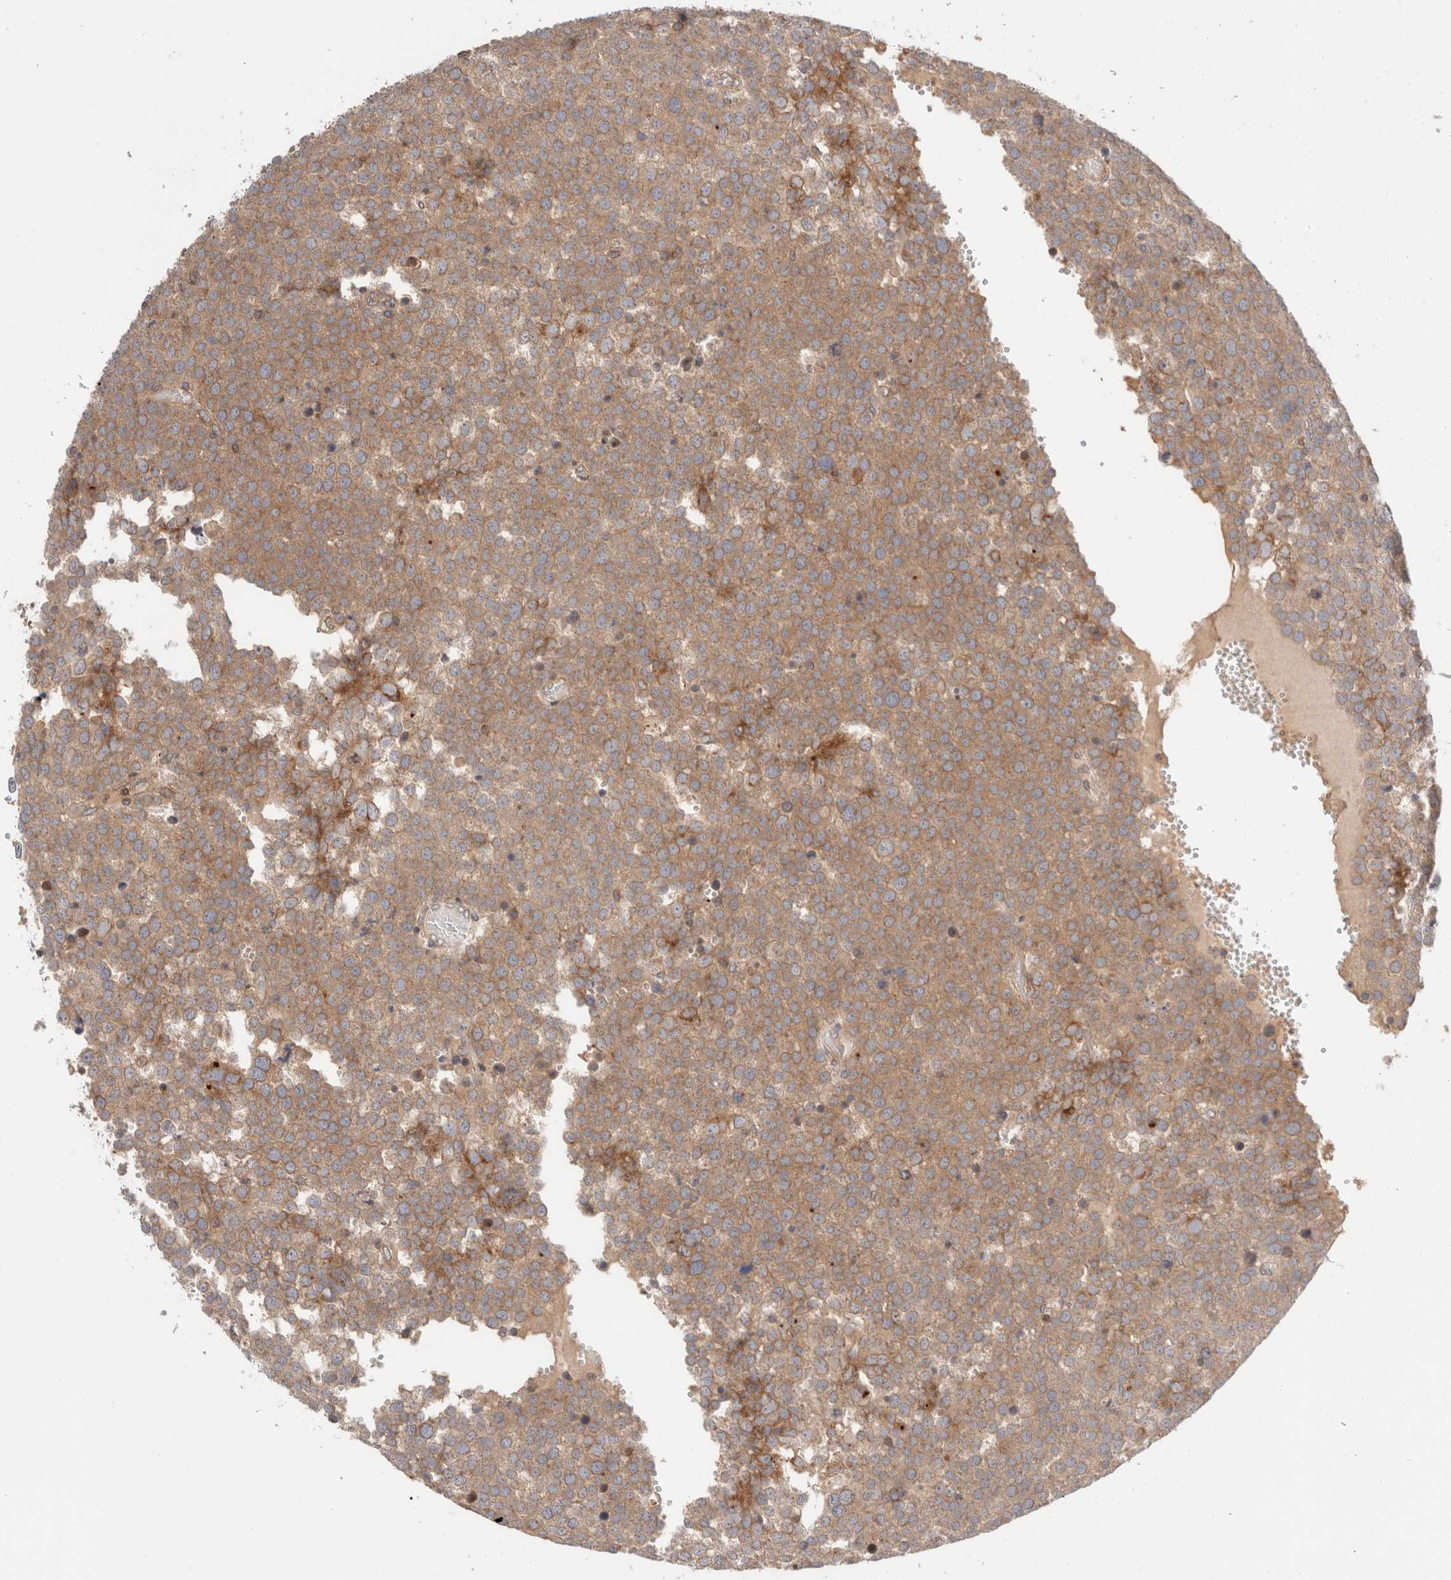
{"staining": {"intensity": "moderate", "quantity": ">75%", "location": "cytoplasmic/membranous"}, "tissue": "testis cancer", "cell_type": "Tumor cells", "image_type": "cancer", "snomed": [{"axis": "morphology", "description": "Seminoma, NOS"}, {"axis": "topography", "description": "Testis"}], "caption": "An immunohistochemistry photomicrograph of tumor tissue is shown. Protein staining in brown labels moderate cytoplasmic/membranous positivity in testis seminoma within tumor cells.", "gene": "SIKE1", "patient": {"sex": "male", "age": 71}}